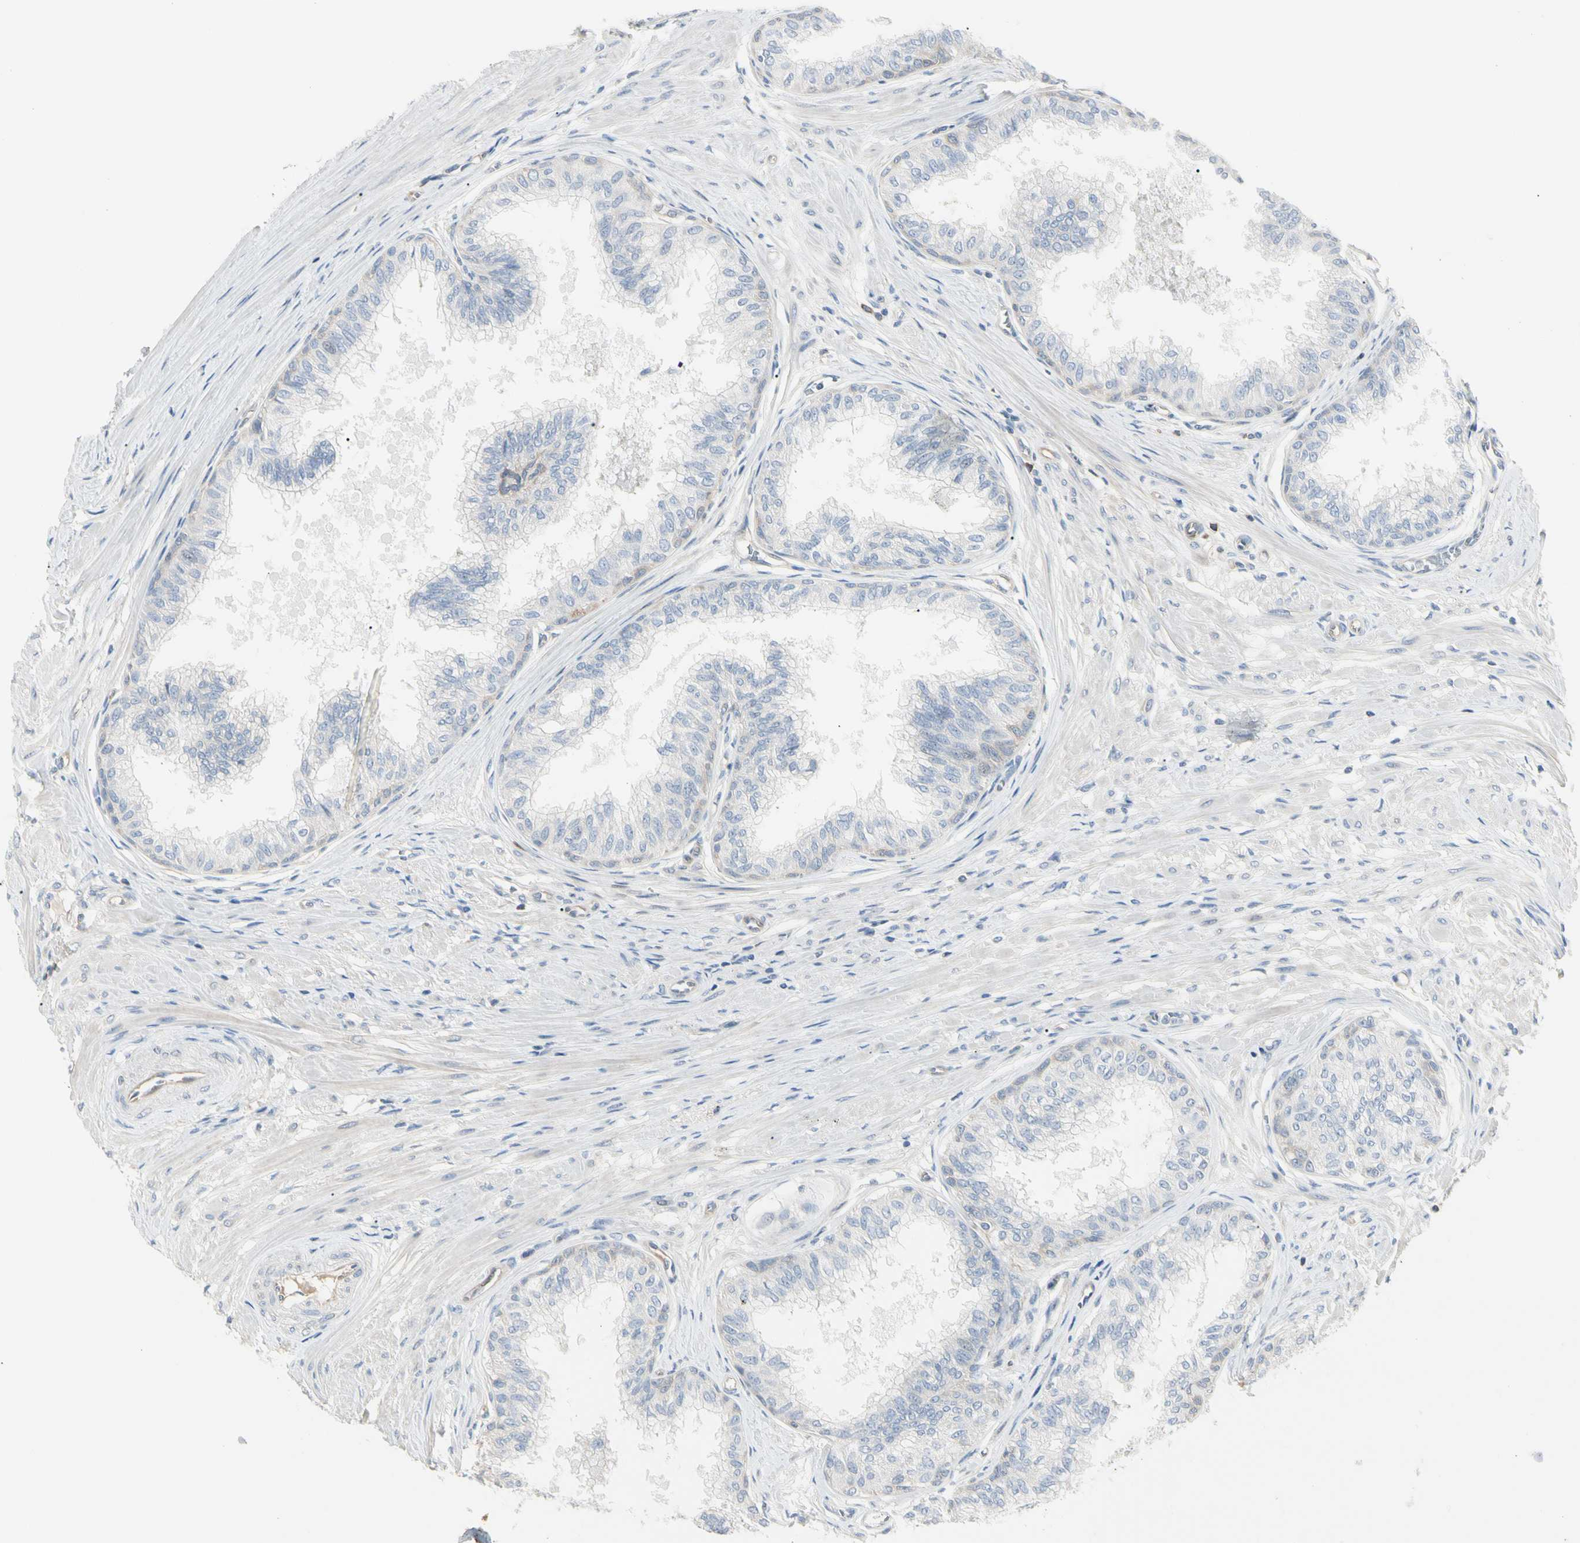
{"staining": {"intensity": "moderate", "quantity": "25%-75%", "location": "cytoplasmic/membranous"}, "tissue": "prostate", "cell_type": "Glandular cells", "image_type": "normal", "snomed": [{"axis": "morphology", "description": "Normal tissue, NOS"}, {"axis": "topography", "description": "Prostate"}, {"axis": "topography", "description": "Seminal veicle"}], "caption": "This photomicrograph reveals IHC staining of benign prostate, with medium moderate cytoplasmic/membranous staining in approximately 25%-75% of glandular cells.", "gene": "NFKB2", "patient": {"sex": "male", "age": 60}}